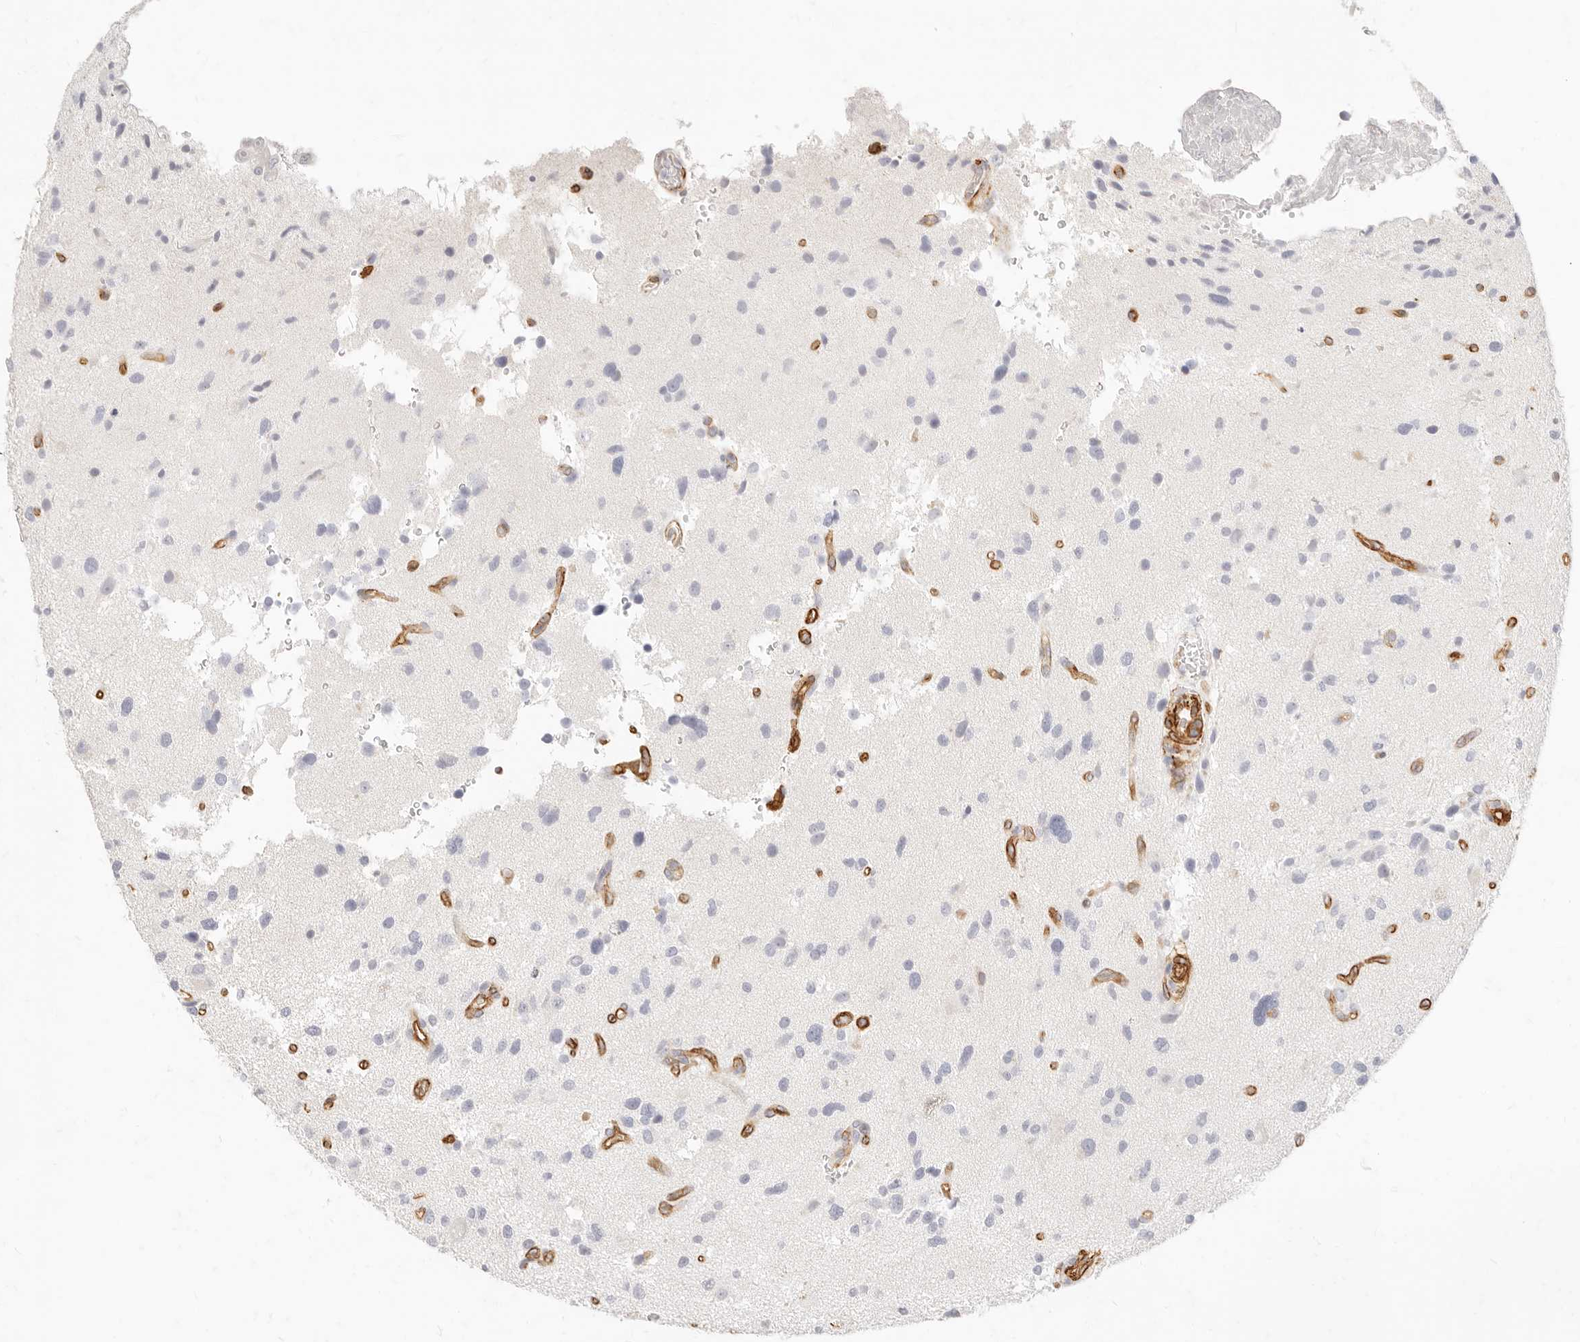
{"staining": {"intensity": "negative", "quantity": "none", "location": "none"}, "tissue": "glioma", "cell_type": "Tumor cells", "image_type": "cancer", "snomed": [{"axis": "morphology", "description": "Glioma, malignant, High grade"}, {"axis": "topography", "description": "Brain"}], "caption": "IHC histopathology image of malignant glioma (high-grade) stained for a protein (brown), which reveals no positivity in tumor cells. (Brightfield microscopy of DAB (3,3'-diaminobenzidine) immunohistochemistry (IHC) at high magnification).", "gene": "NUS1", "patient": {"sex": "male", "age": 33}}